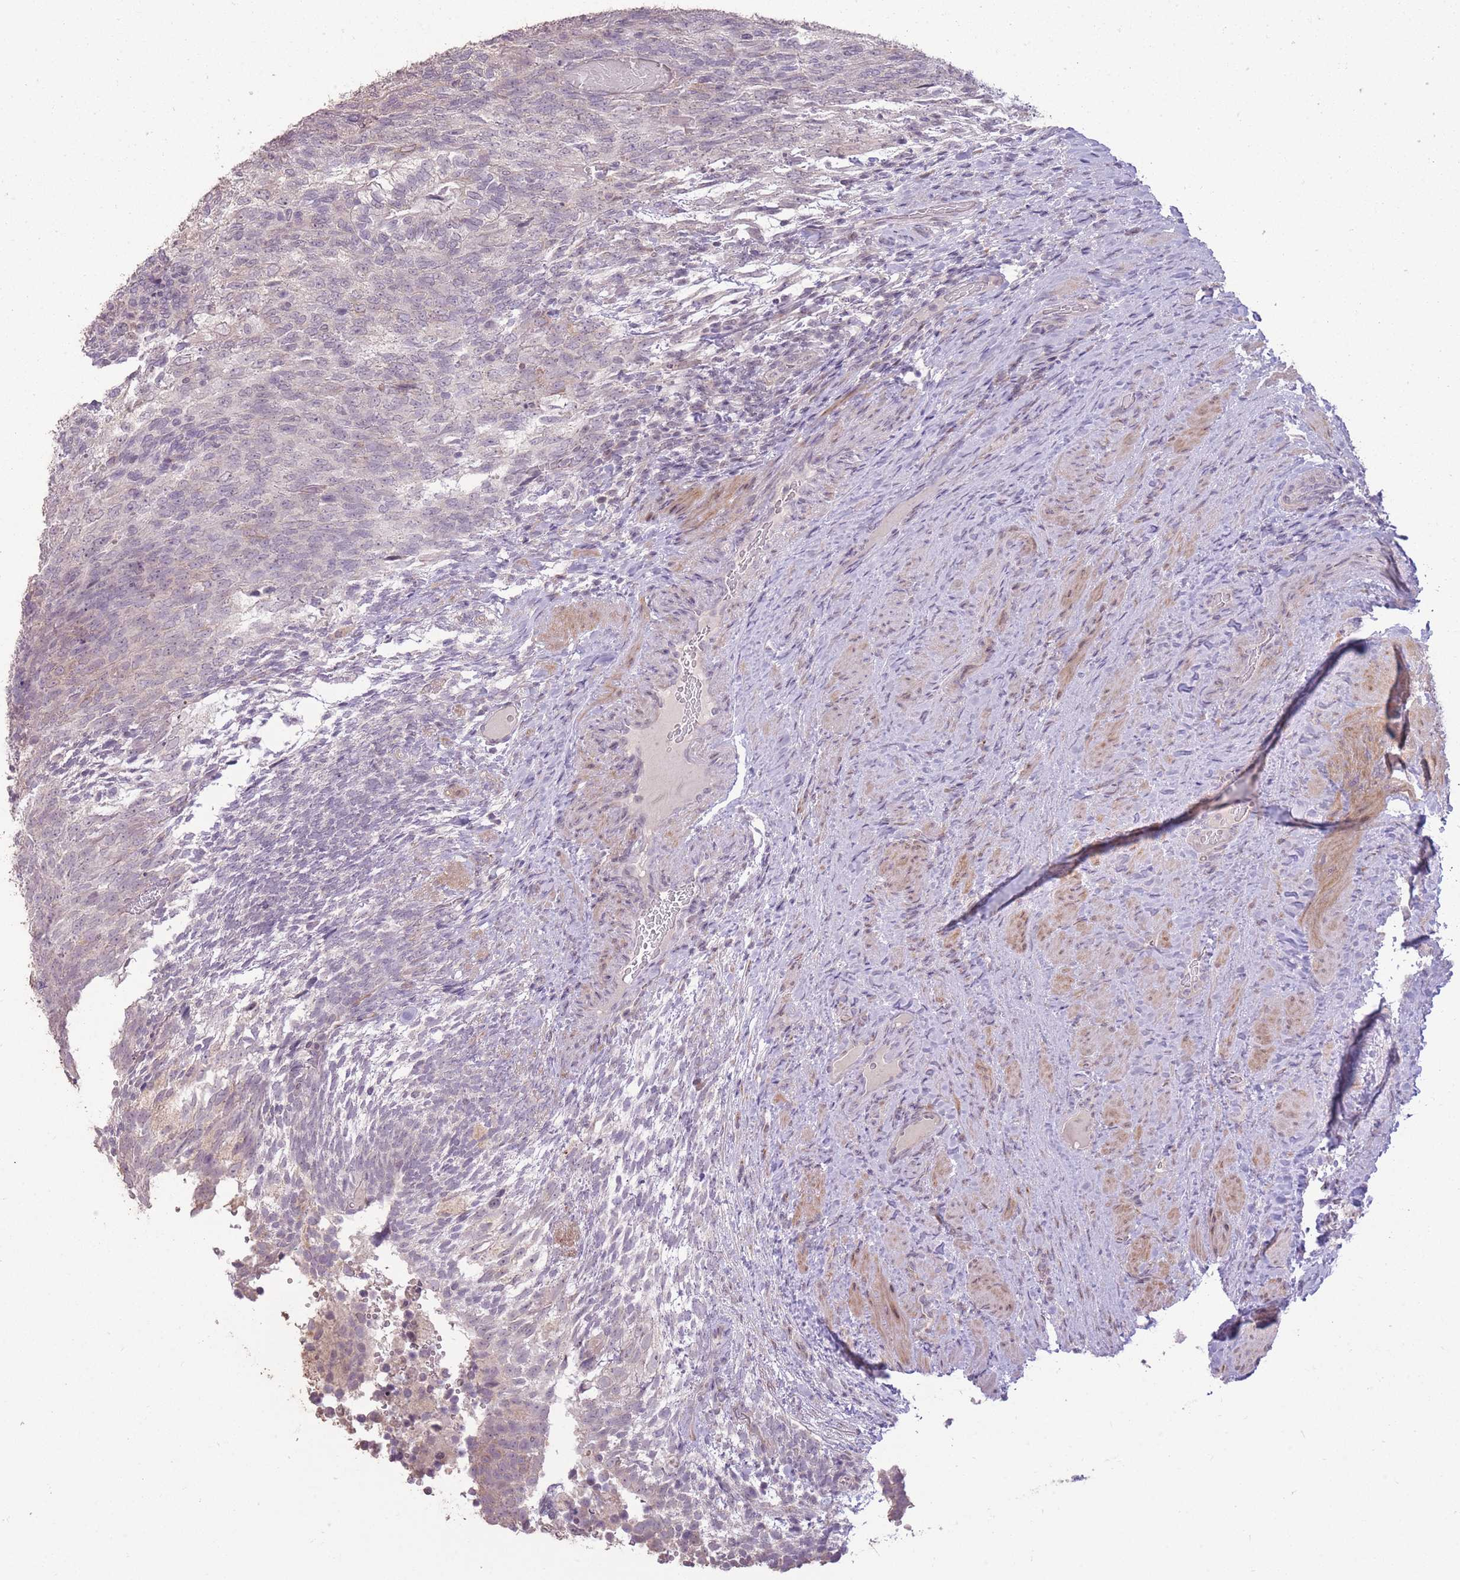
{"staining": {"intensity": "weak", "quantity": "<25%", "location": "cytoplasmic/membranous"}, "tissue": "testis cancer", "cell_type": "Tumor cells", "image_type": "cancer", "snomed": [{"axis": "morphology", "description": "Carcinoma, Embryonal, NOS"}, {"axis": "topography", "description": "Testis"}], "caption": "Testis cancer was stained to show a protein in brown. There is no significant expression in tumor cells.", "gene": "ZBTB24", "patient": {"sex": "male", "age": 23}}